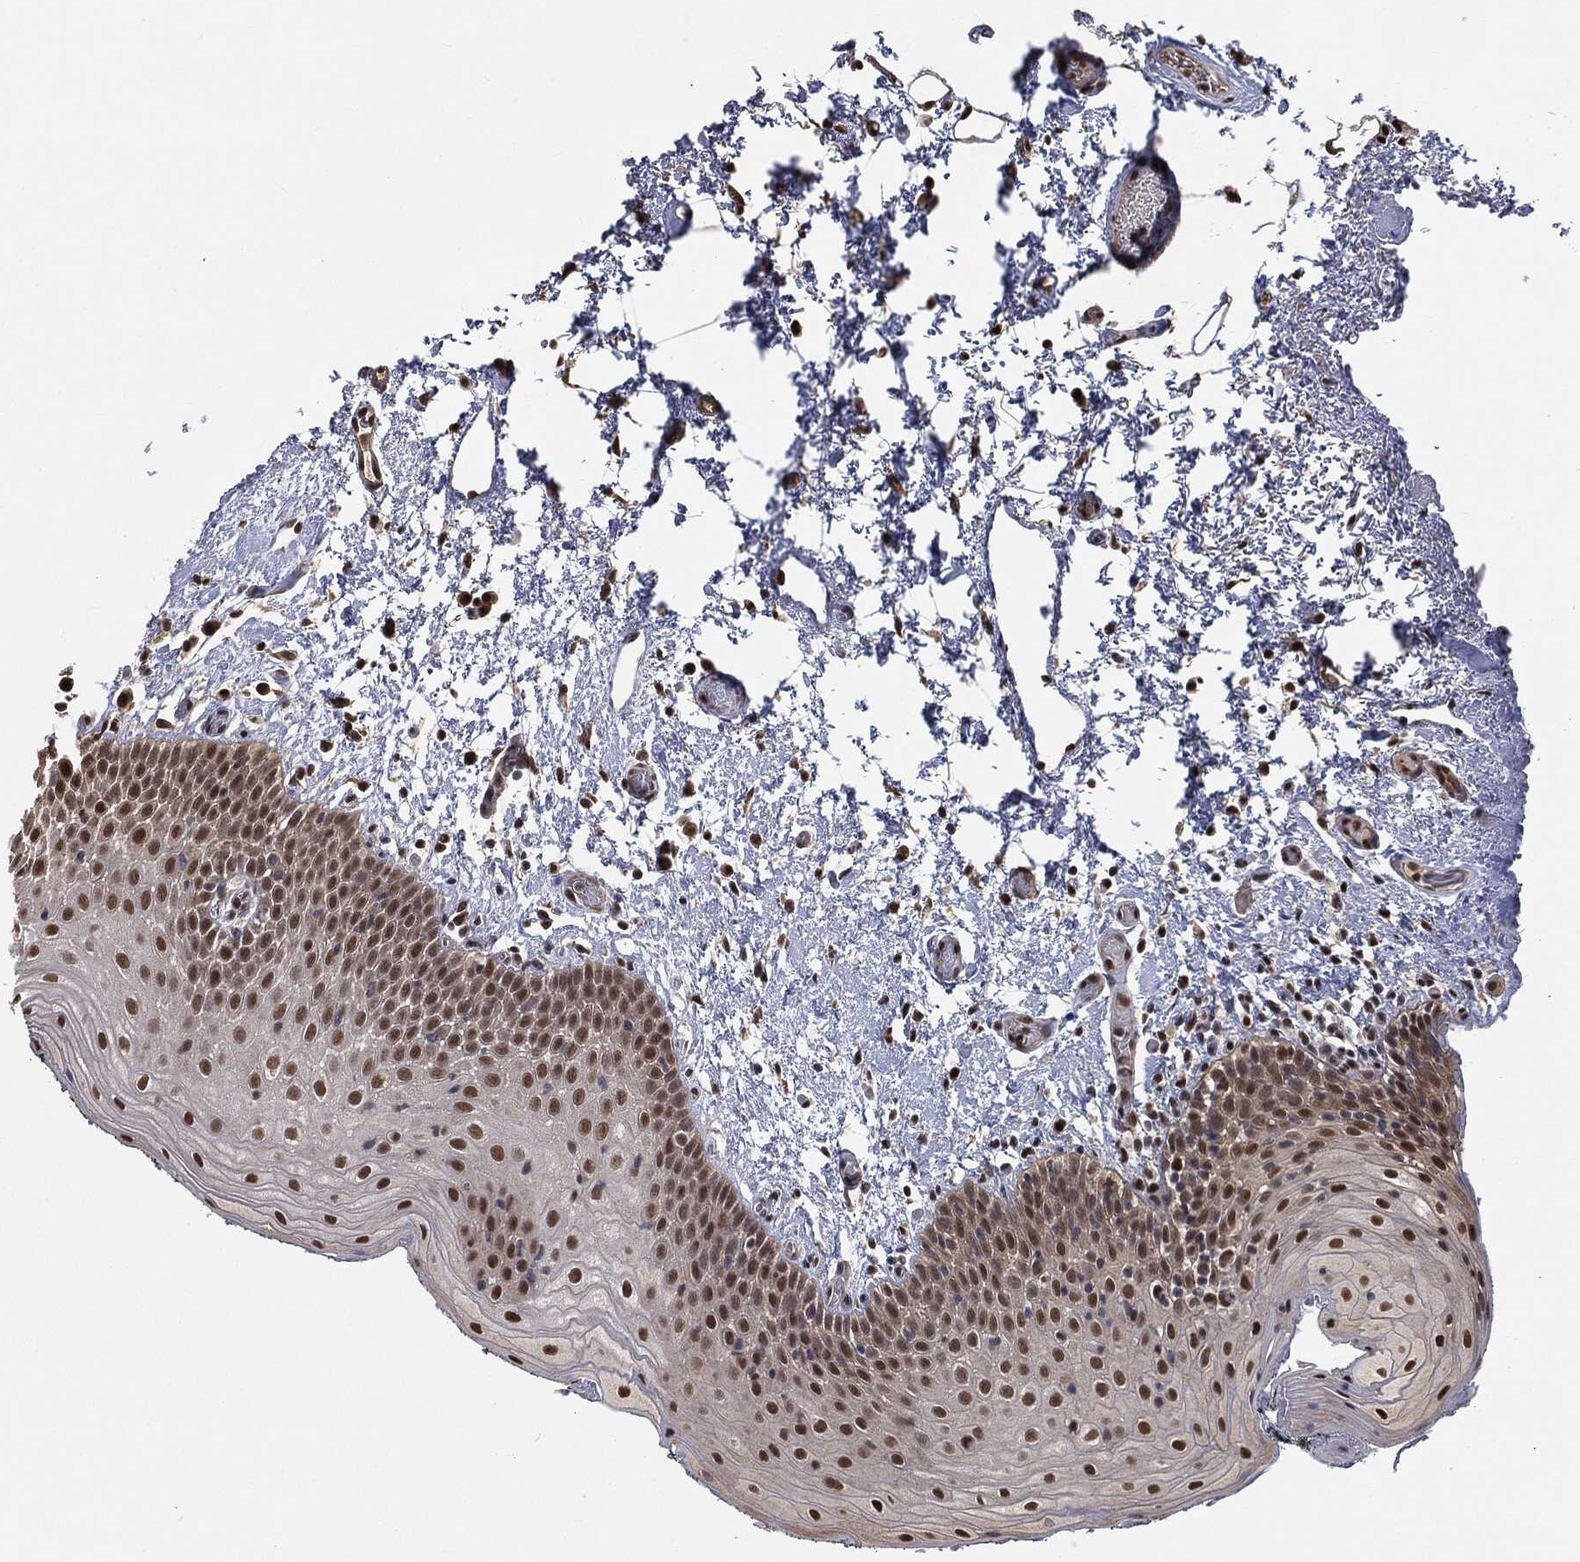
{"staining": {"intensity": "strong", "quantity": ">75%", "location": "nuclear"}, "tissue": "oral mucosa", "cell_type": "Squamous epithelial cells", "image_type": "normal", "snomed": [{"axis": "morphology", "description": "Normal tissue, NOS"}, {"axis": "morphology", "description": "Squamous cell carcinoma, NOS"}, {"axis": "topography", "description": "Oral tissue"}, {"axis": "topography", "description": "Tounge, NOS"}, {"axis": "topography", "description": "Head-Neck"}], "caption": "The immunohistochemical stain labels strong nuclear staining in squamous epithelial cells of benign oral mucosa.", "gene": "SHLD2", "patient": {"sex": "female", "age": 80}}